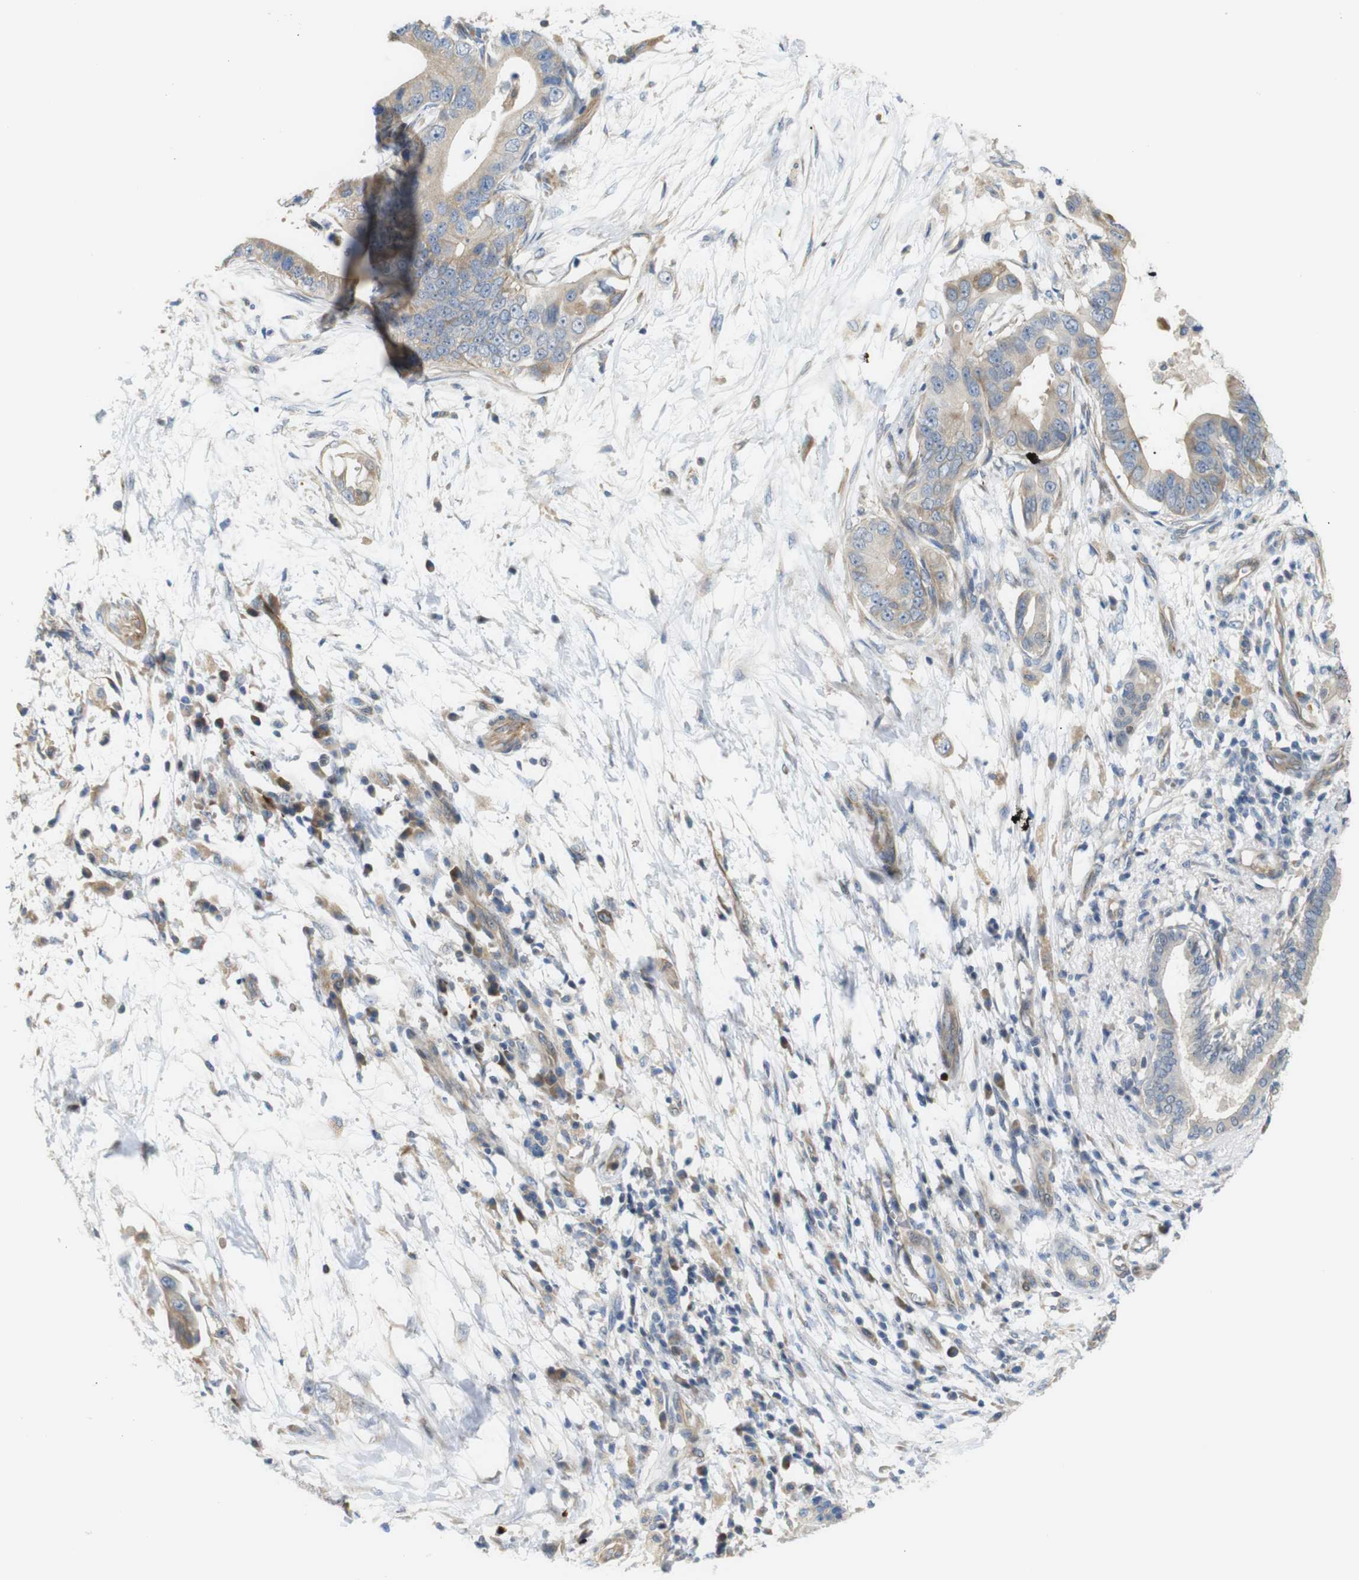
{"staining": {"intensity": "weak", "quantity": ">75%", "location": "cytoplasmic/membranous"}, "tissue": "pancreatic cancer", "cell_type": "Tumor cells", "image_type": "cancer", "snomed": [{"axis": "morphology", "description": "Adenocarcinoma, NOS"}, {"axis": "topography", "description": "Pancreas"}], "caption": "A histopathology image of human pancreatic cancer (adenocarcinoma) stained for a protein displays weak cytoplasmic/membranous brown staining in tumor cells. The protein is shown in brown color, while the nuclei are stained blue.", "gene": "RPTOR", "patient": {"sex": "male", "age": 77}}